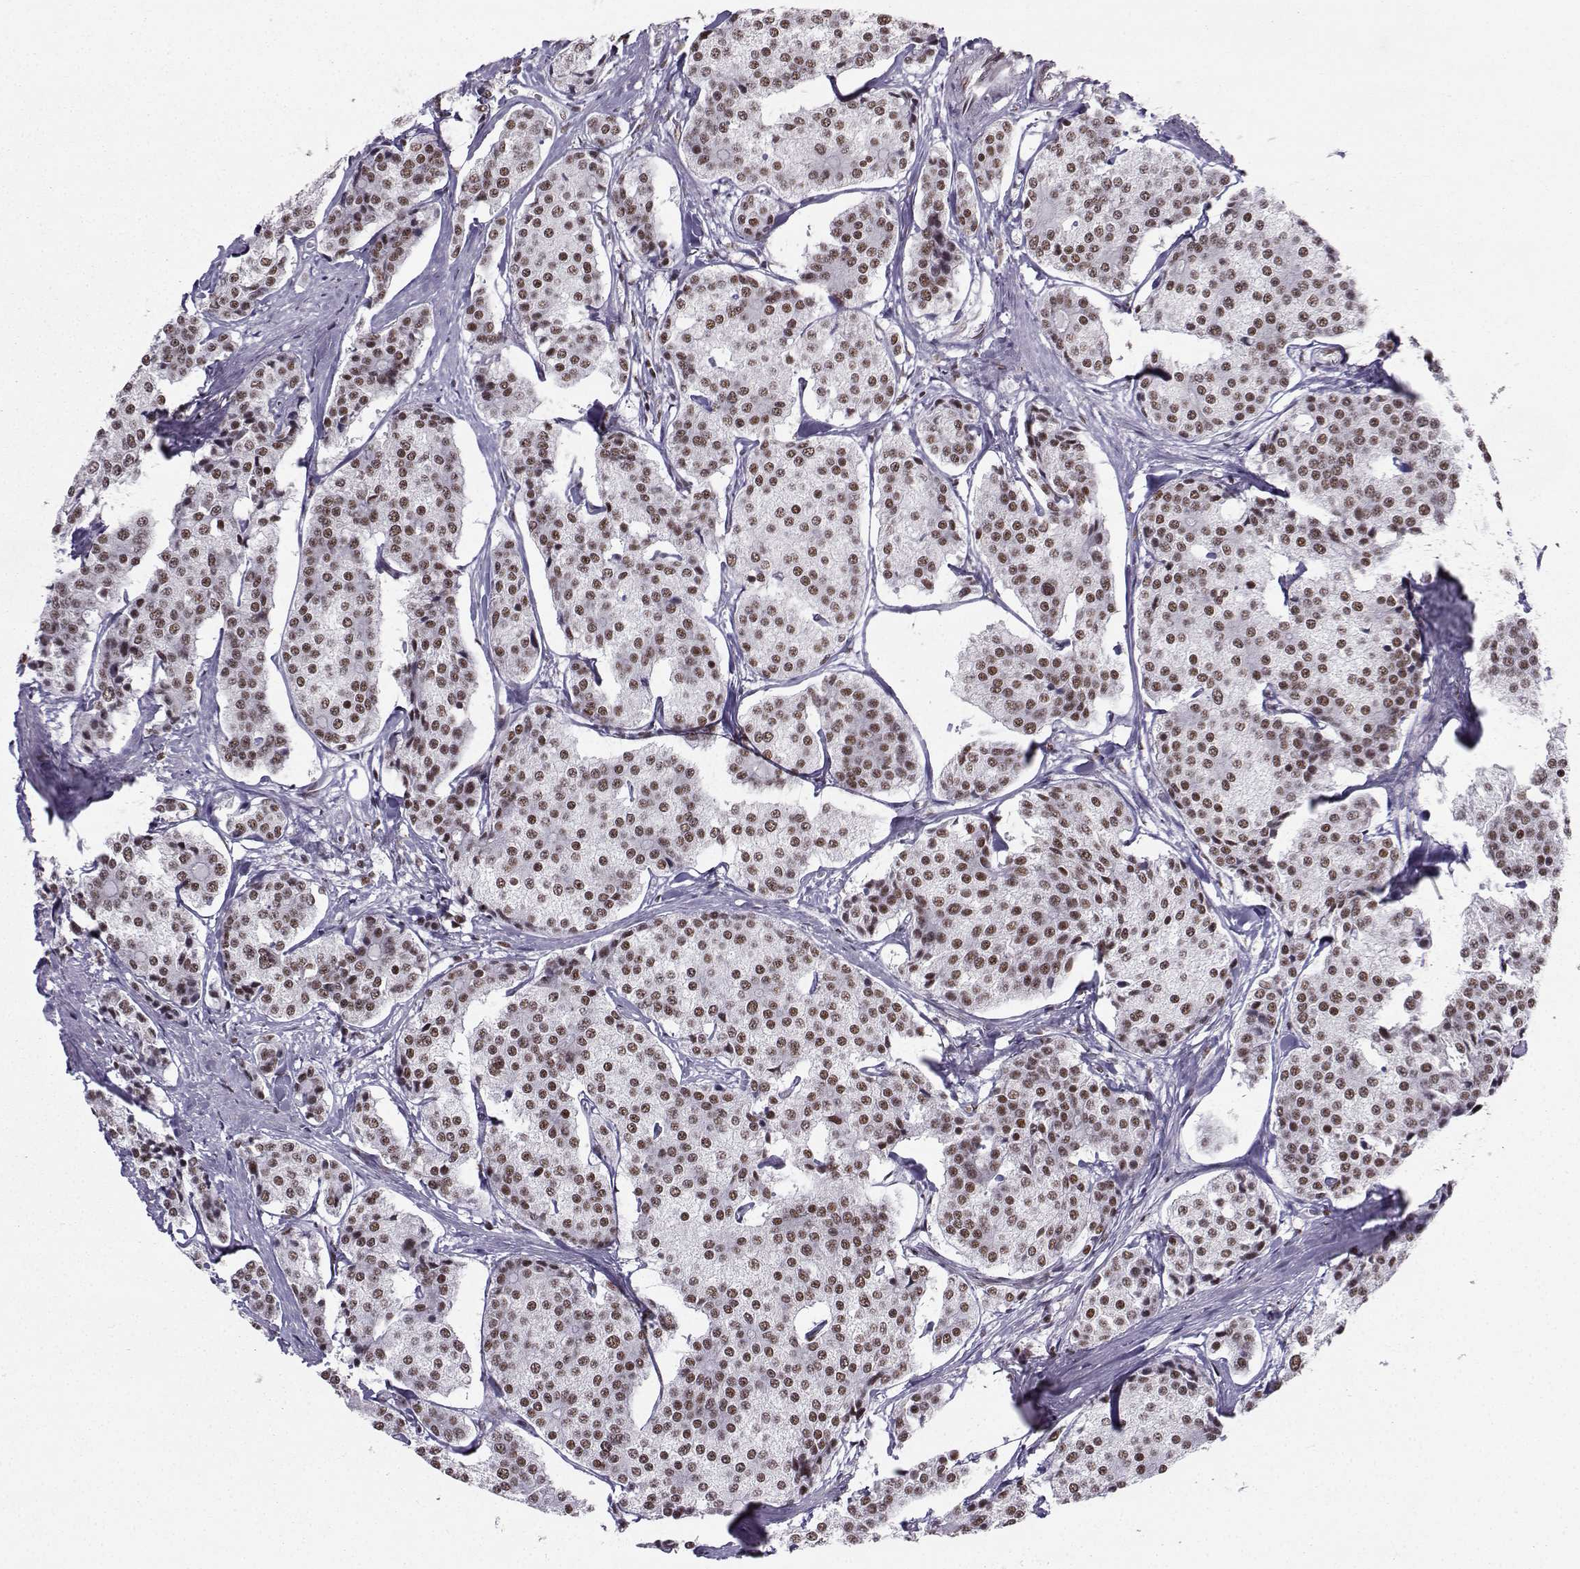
{"staining": {"intensity": "weak", "quantity": "25%-75%", "location": "nuclear"}, "tissue": "carcinoid", "cell_type": "Tumor cells", "image_type": "cancer", "snomed": [{"axis": "morphology", "description": "Carcinoid, malignant, NOS"}, {"axis": "topography", "description": "Small intestine"}], "caption": "There is low levels of weak nuclear positivity in tumor cells of carcinoid, as demonstrated by immunohistochemical staining (brown color).", "gene": "SNRPB2", "patient": {"sex": "female", "age": 65}}